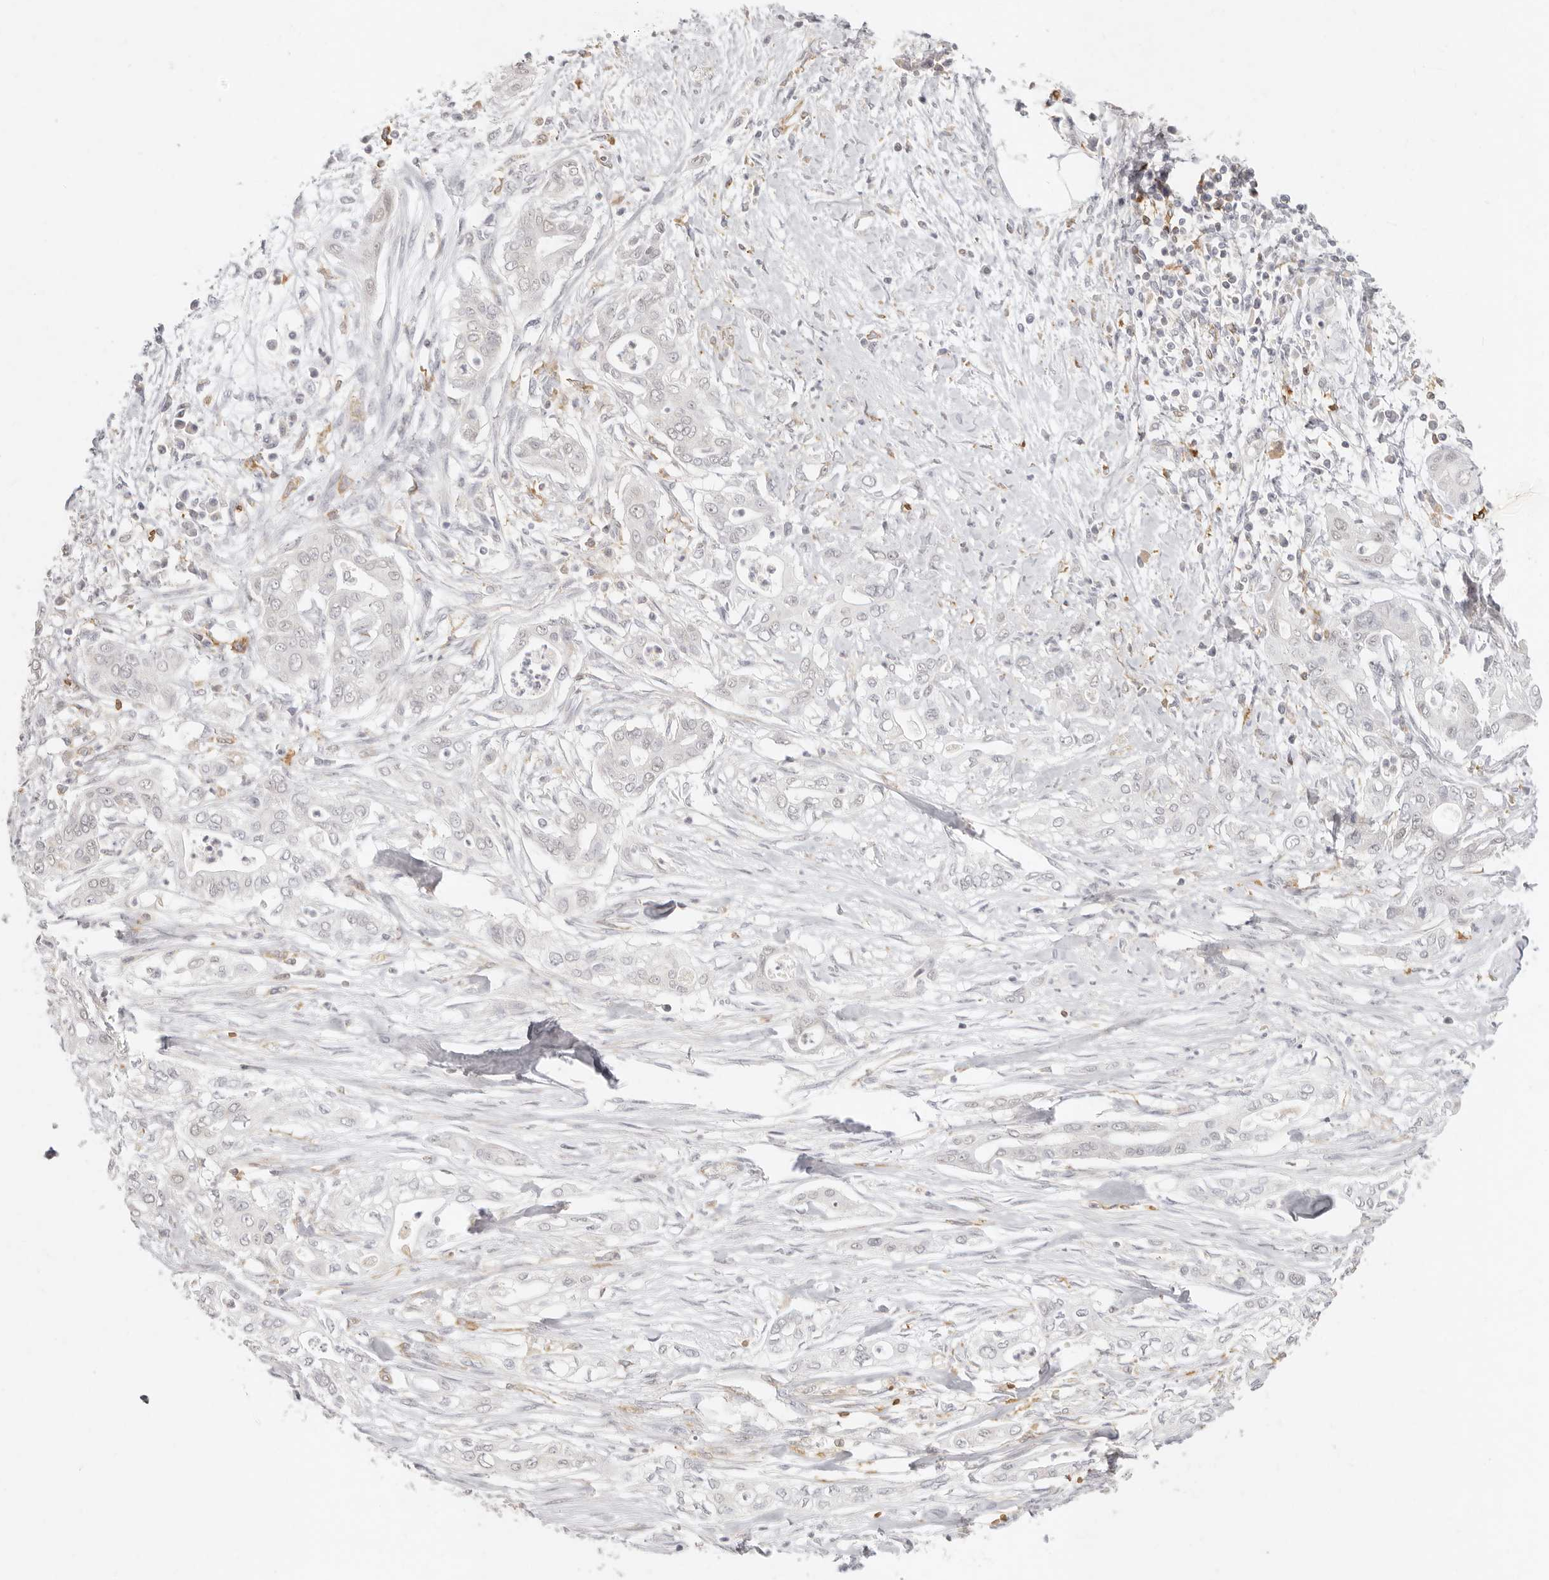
{"staining": {"intensity": "negative", "quantity": "none", "location": "none"}, "tissue": "pancreatic cancer", "cell_type": "Tumor cells", "image_type": "cancer", "snomed": [{"axis": "morphology", "description": "Adenocarcinoma, NOS"}, {"axis": "topography", "description": "Pancreas"}], "caption": "Micrograph shows no protein staining in tumor cells of pancreatic cancer tissue.", "gene": "NIBAN1", "patient": {"sex": "male", "age": 58}}